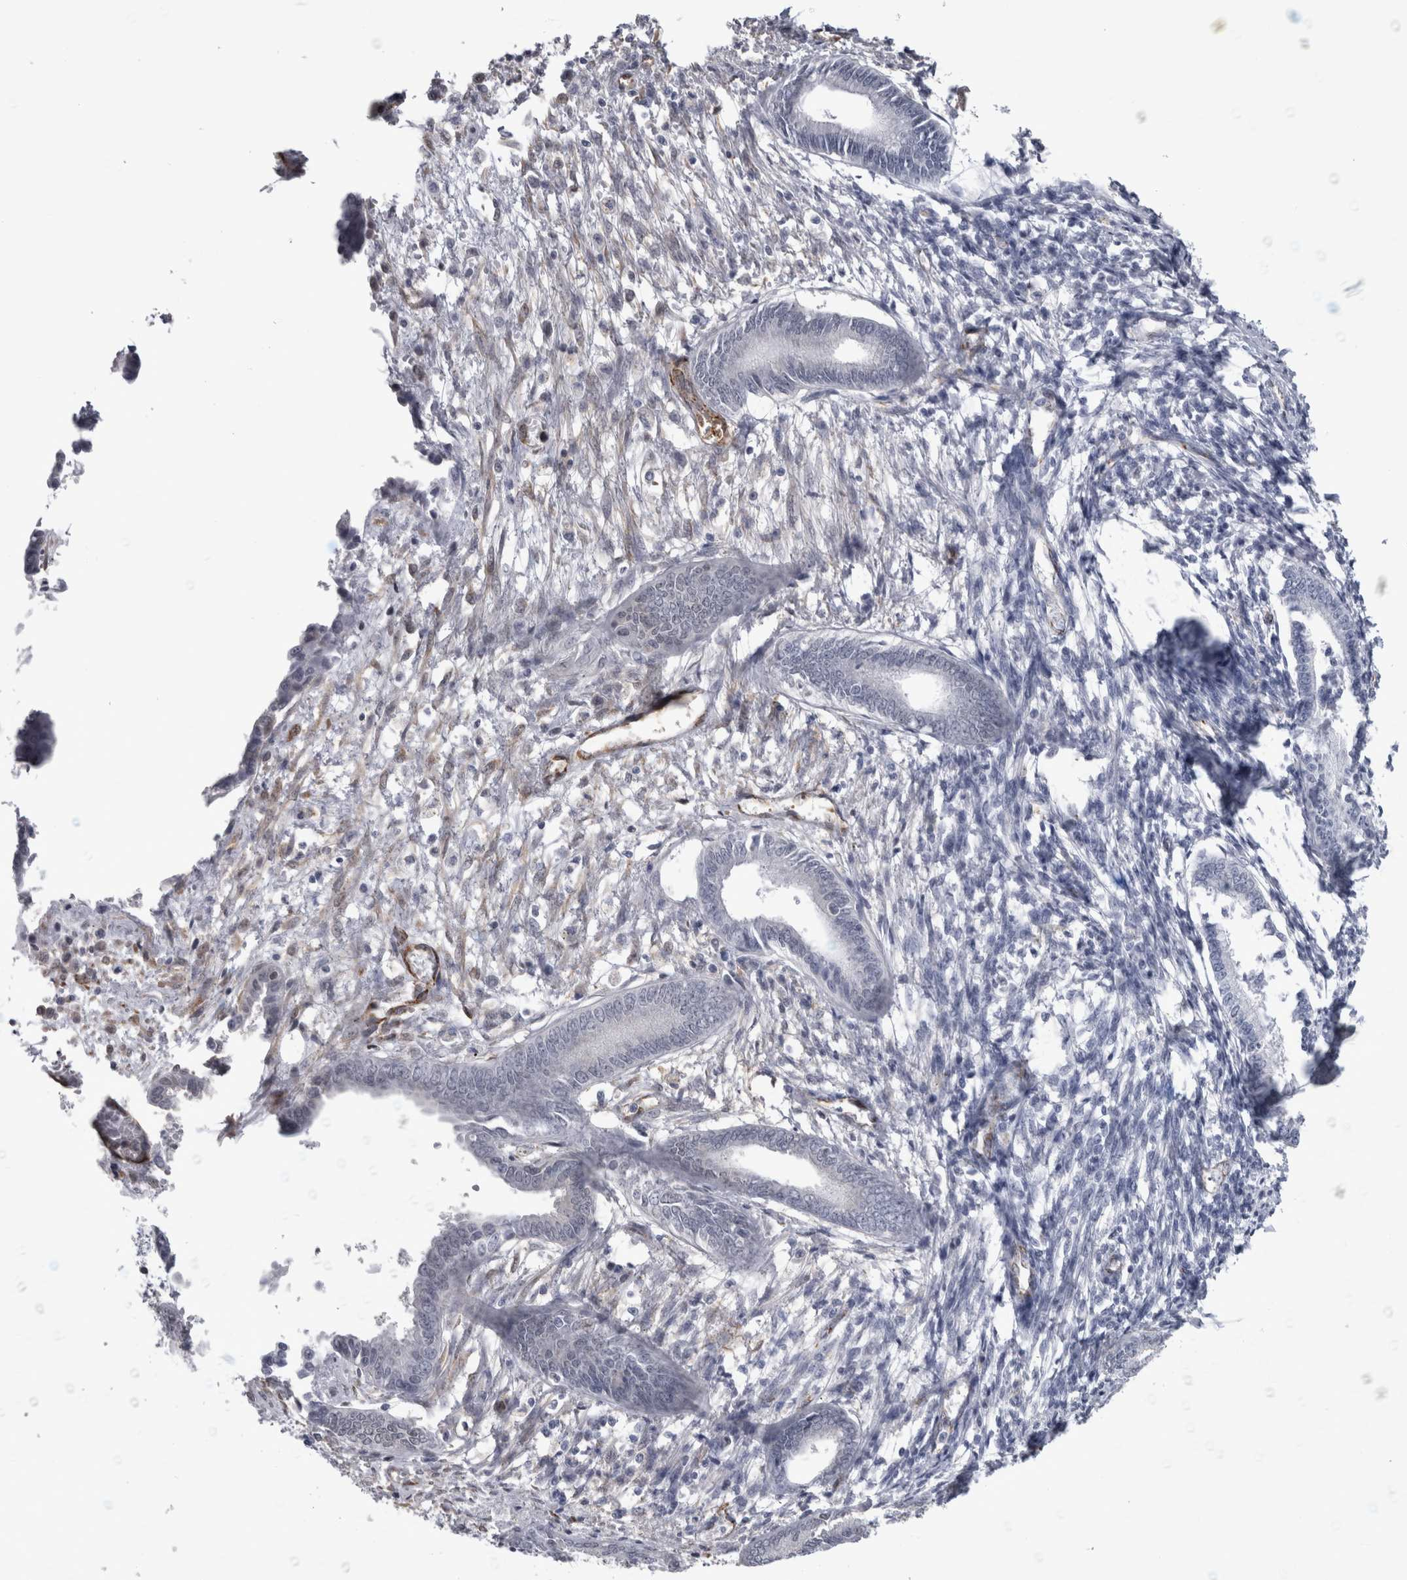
{"staining": {"intensity": "negative", "quantity": "none", "location": "none"}, "tissue": "endometrium", "cell_type": "Cells in endometrial stroma", "image_type": "normal", "snomed": [{"axis": "morphology", "description": "Normal tissue, NOS"}, {"axis": "topography", "description": "Endometrium"}], "caption": "Immunohistochemical staining of unremarkable human endometrium reveals no significant expression in cells in endometrial stroma.", "gene": "ACOT7", "patient": {"sex": "female", "age": 56}}